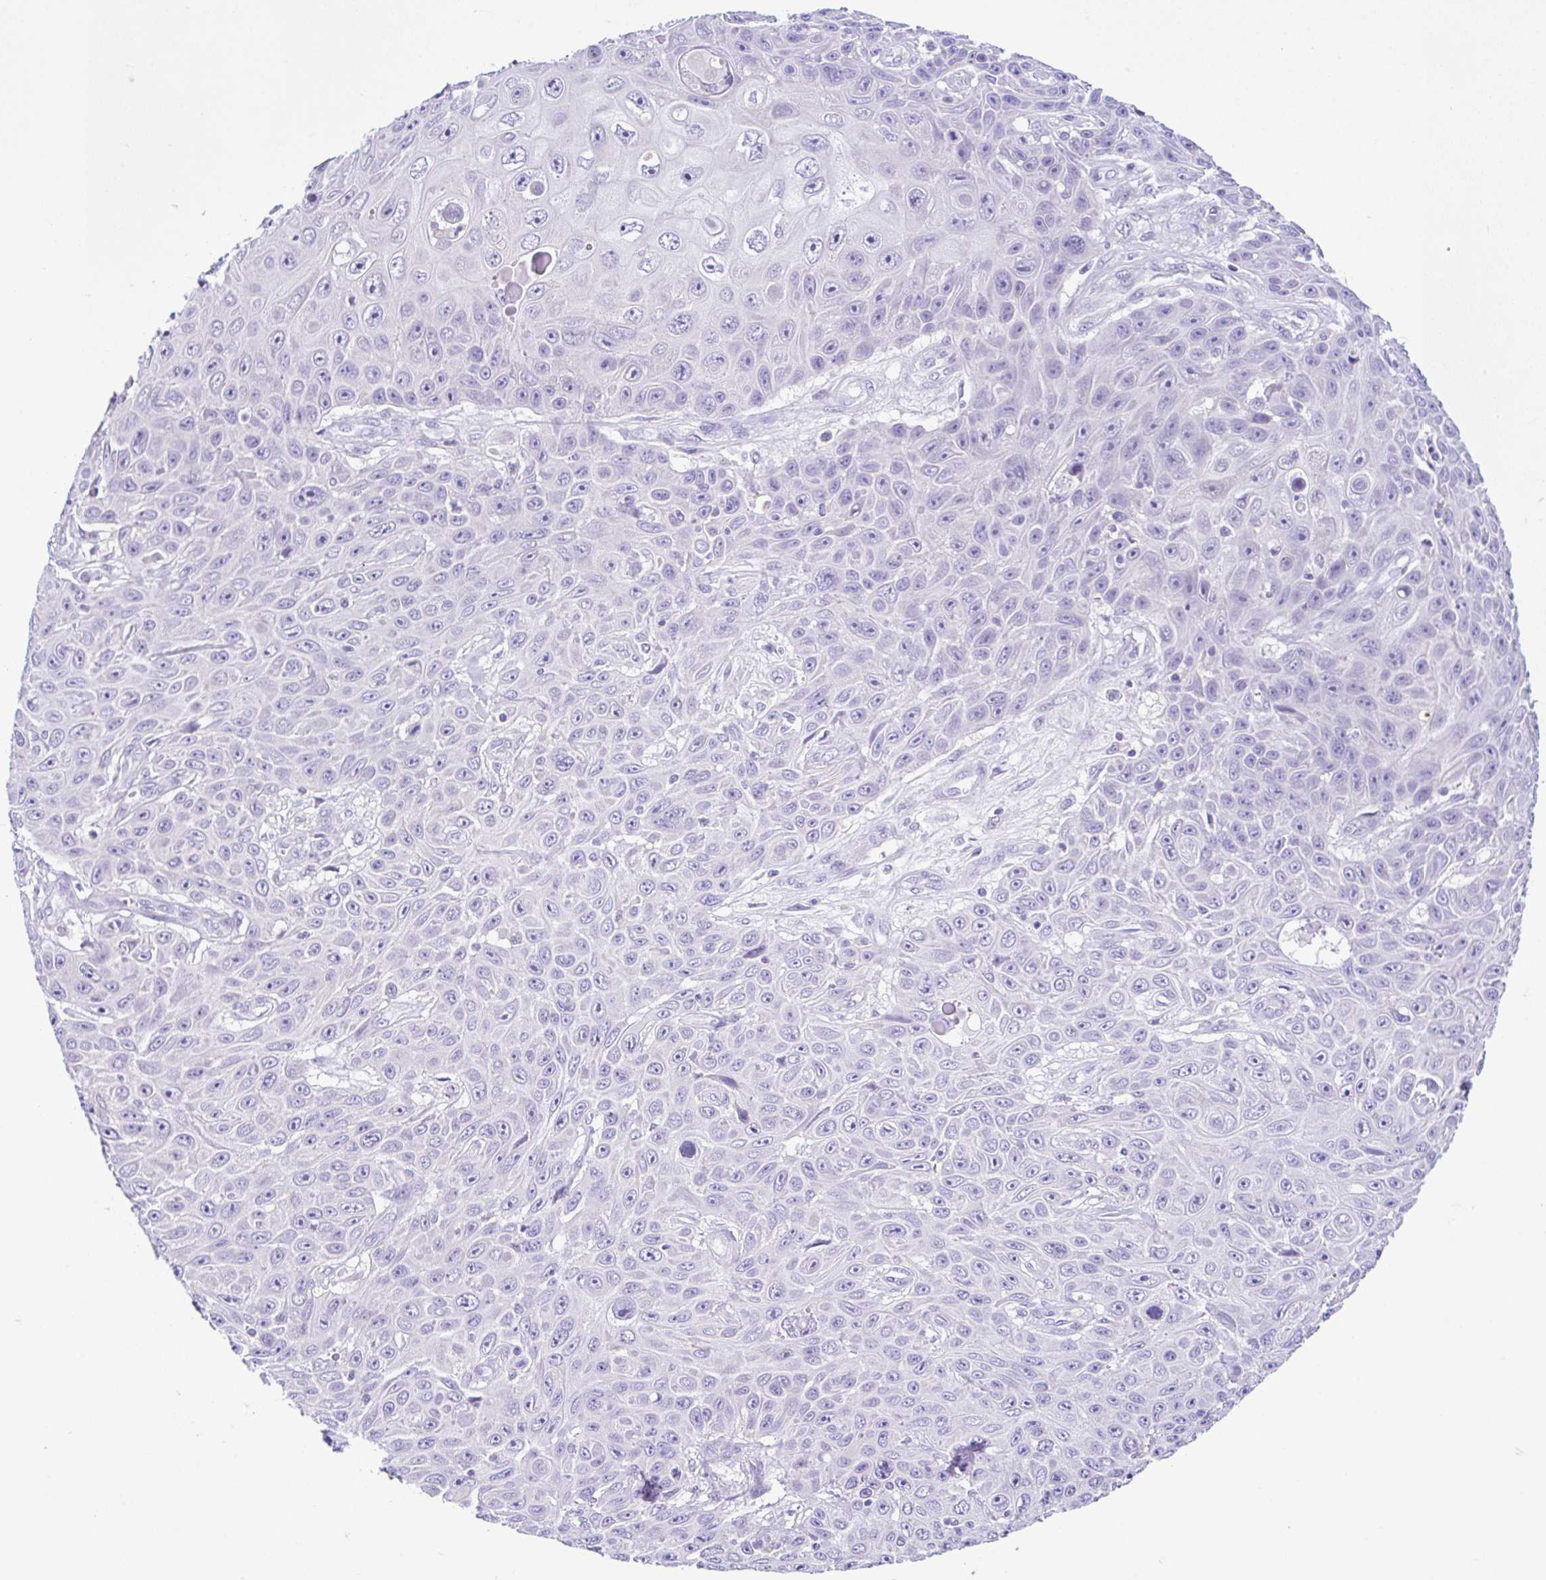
{"staining": {"intensity": "negative", "quantity": "none", "location": "none"}, "tissue": "skin cancer", "cell_type": "Tumor cells", "image_type": "cancer", "snomed": [{"axis": "morphology", "description": "Squamous cell carcinoma, NOS"}, {"axis": "topography", "description": "Skin"}], "caption": "High magnification brightfield microscopy of skin squamous cell carcinoma stained with DAB (3,3'-diaminobenzidine) (brown) and counterstained with hematoxylin (blue): tumor cells show no significant staining.", "gene": "ANO4", "patient": {"sex": "male", "age": 82}}